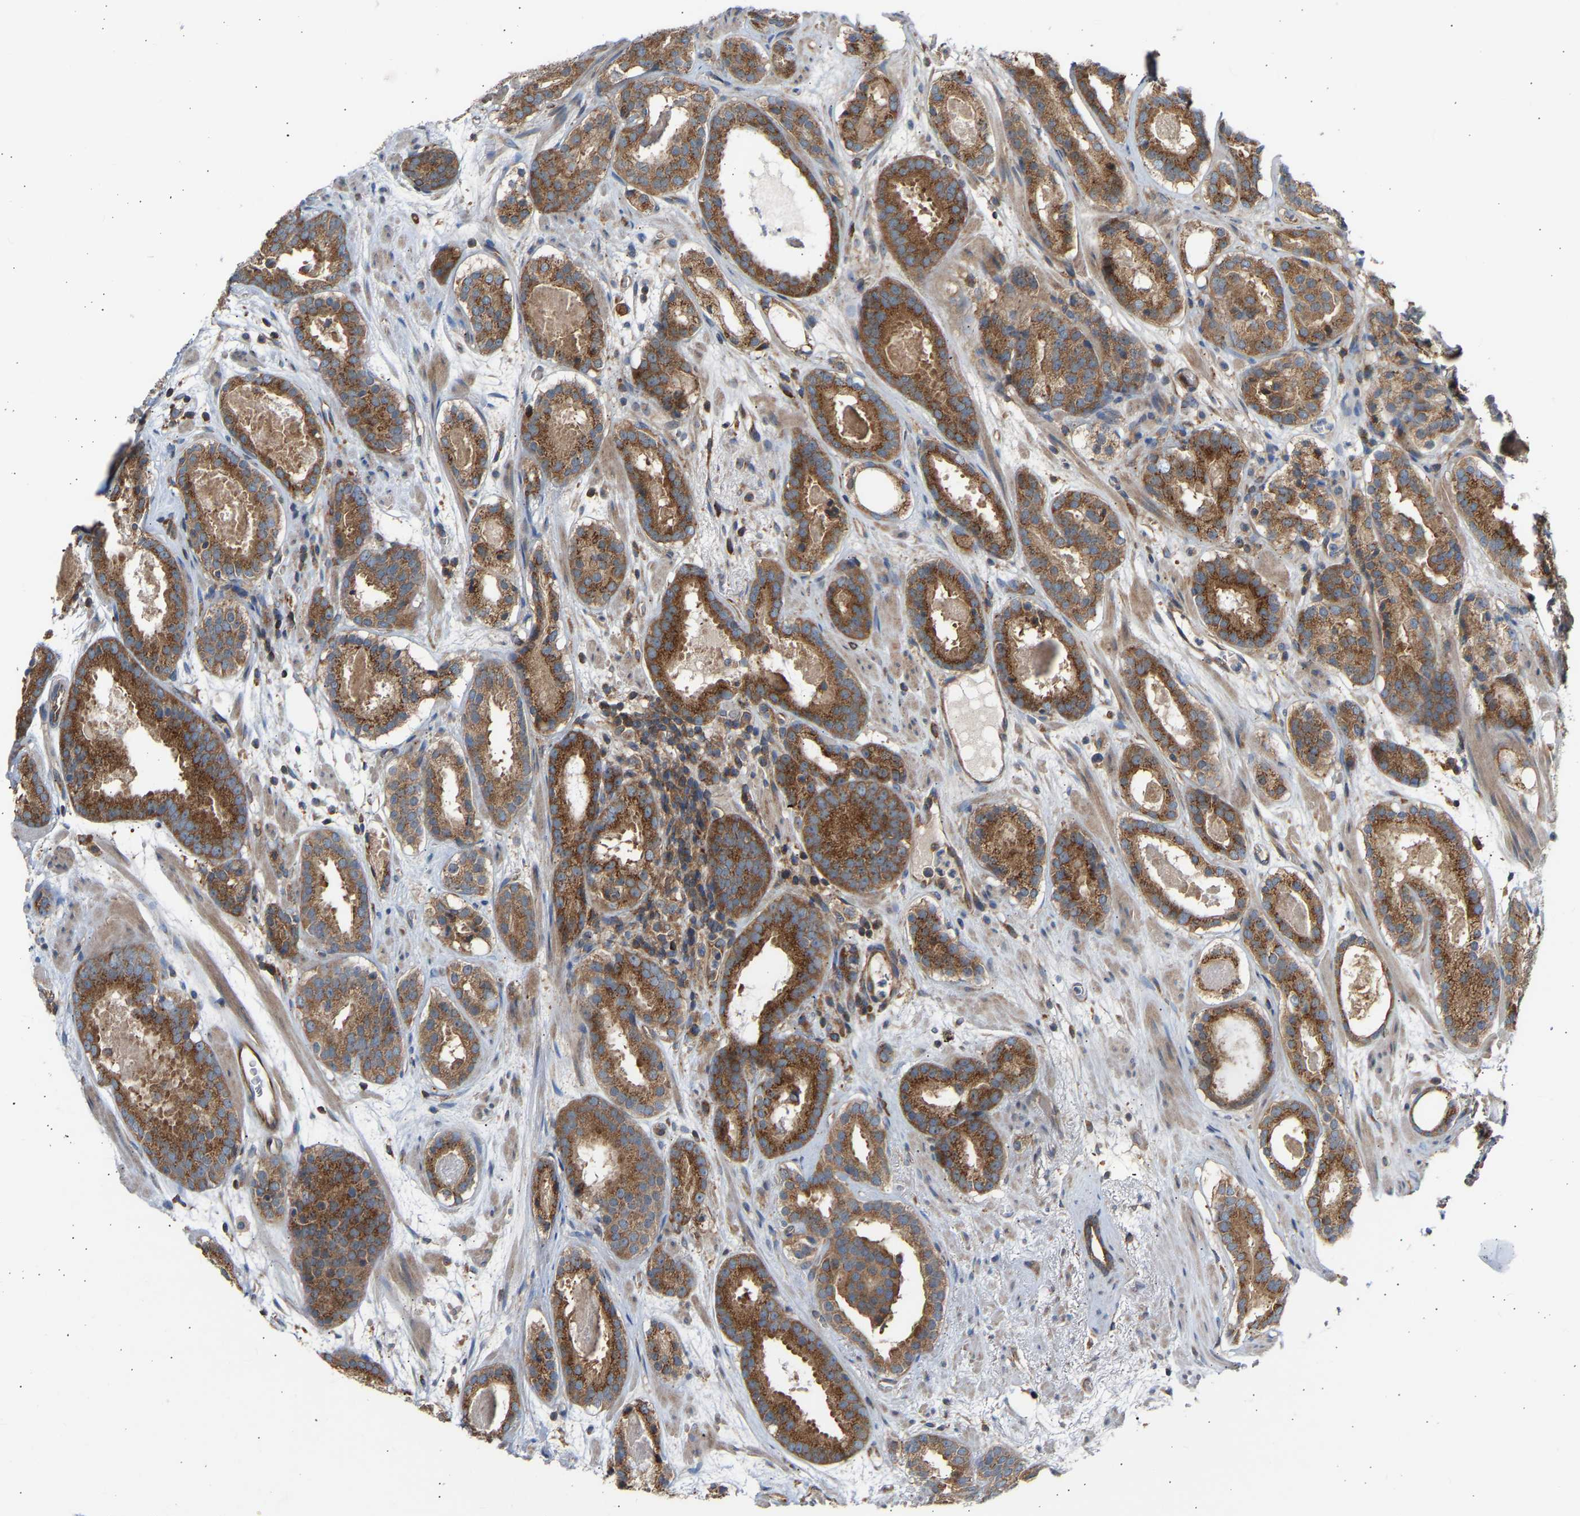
{"staining": {"intensity": "strong", "quantity": ">75%", "location": "cytoplasmic/membranous"}, "tissue": "prostate cancer", "cell_type": "Tumor cells", "image_type": "cancer", "snomed": [{"axis": "morphology", "description": "Adenocarcinoma, Low grade"}, {"axis": "topography", "description": "Prostate"}], "caption": "Immunohistochemical staining of prostate adenocarcinoma (low-grade) demonstrates strong cytoplasmic/membranous protein expression in about >75% of tumor cells.", "gene": "GCN1", "patient": {"sex": "male", "age": 69}}